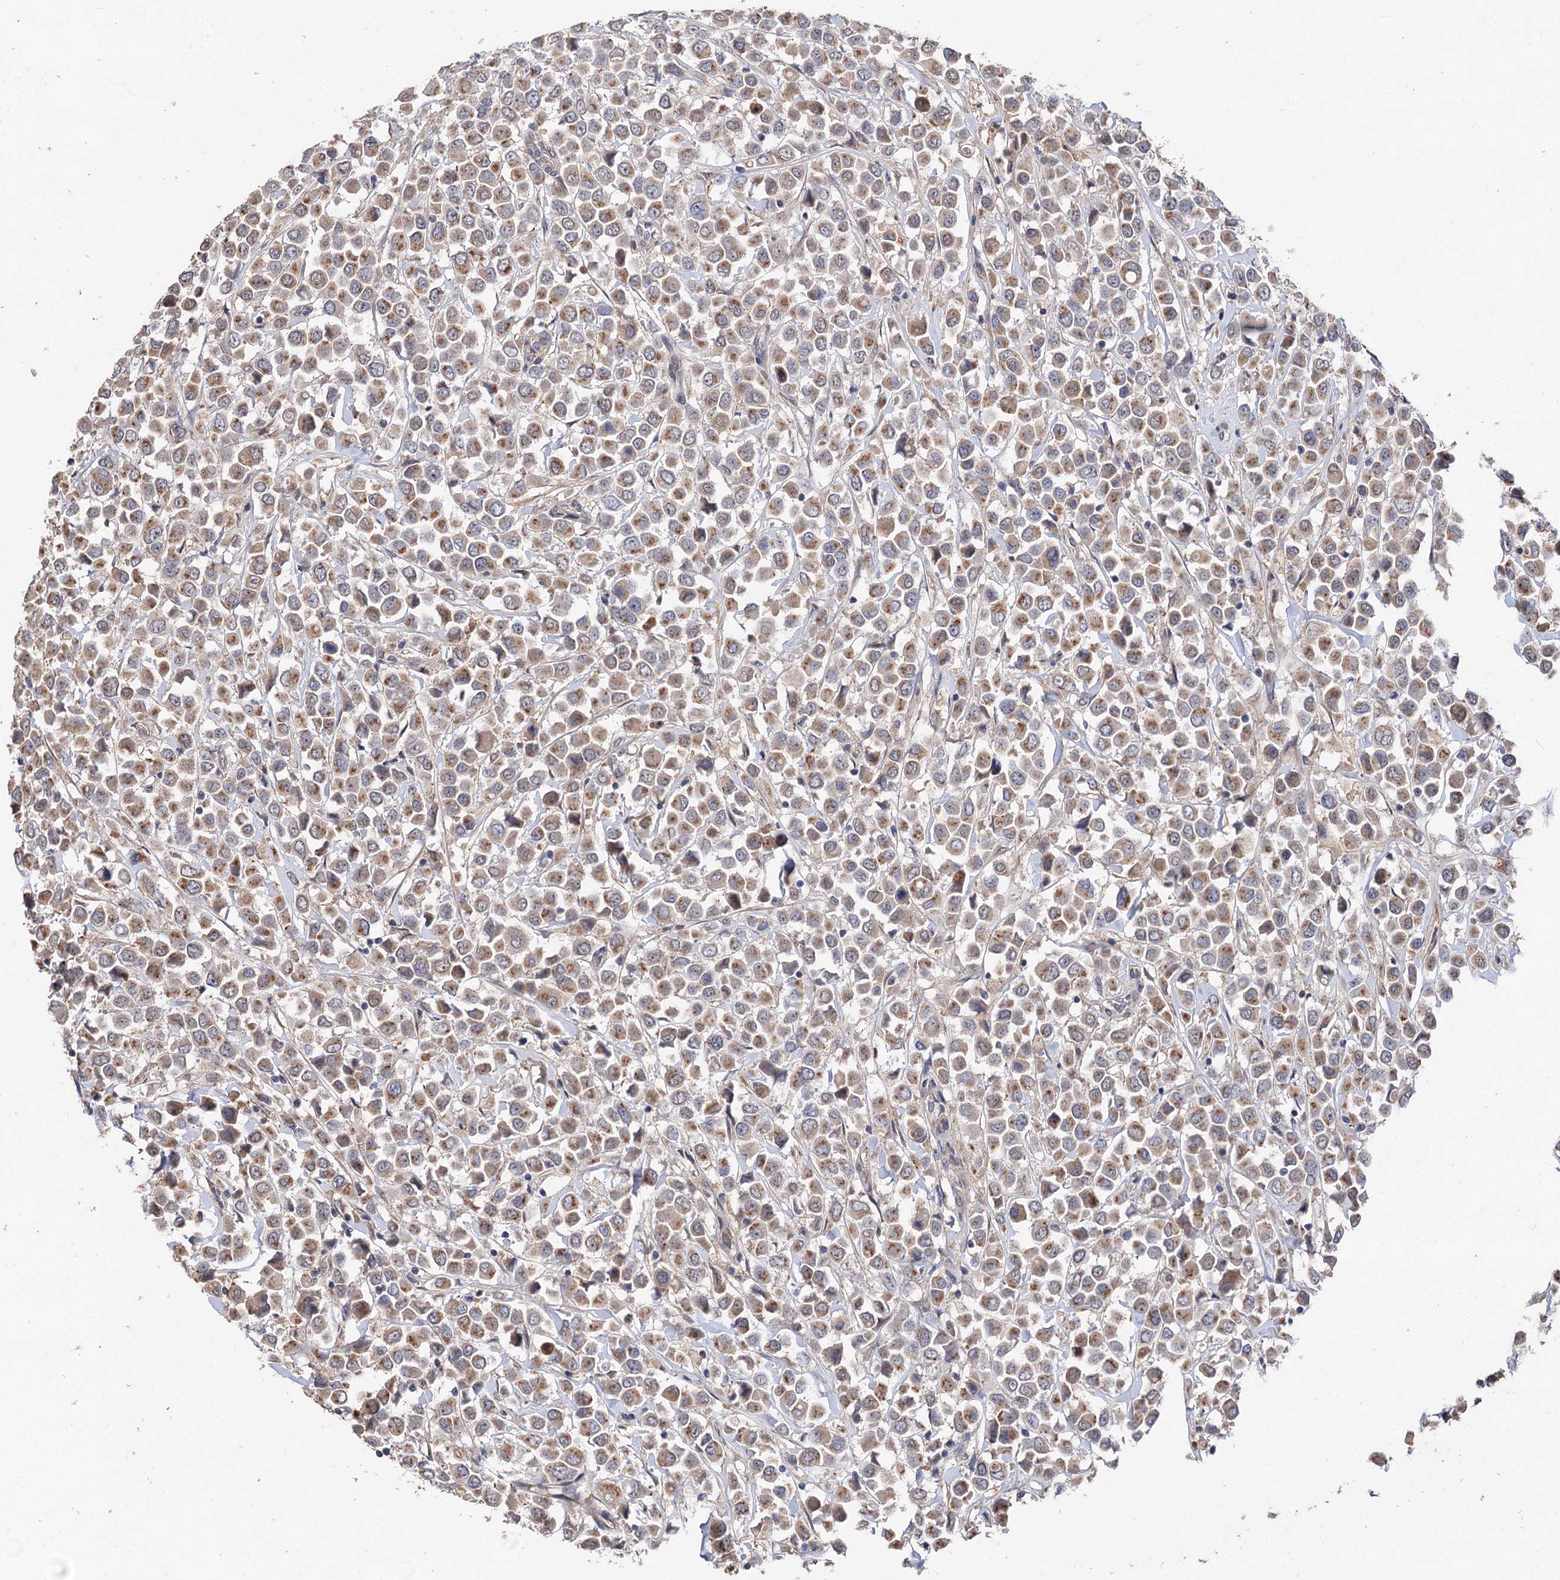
{"staining": {"intensity": "moderate", "quantity": ">75%", "location": "cytoplasmic/membranous"}, "tissue": "breast cancer", "cell_type": "Tumor cells", "image_type": "cancer", "snomed": [{"axis": "morphology", "description": "Duct carcinoma"}, {"axis": "topography", "description": "Breast"}], "caption": "Human breast cancer (invasive ductal carcinoma) stained with a protein marker shows moderate staining in tumor cells.", "gene": "NUDCD2", "patient": {"sex": "female", "age": 61}}